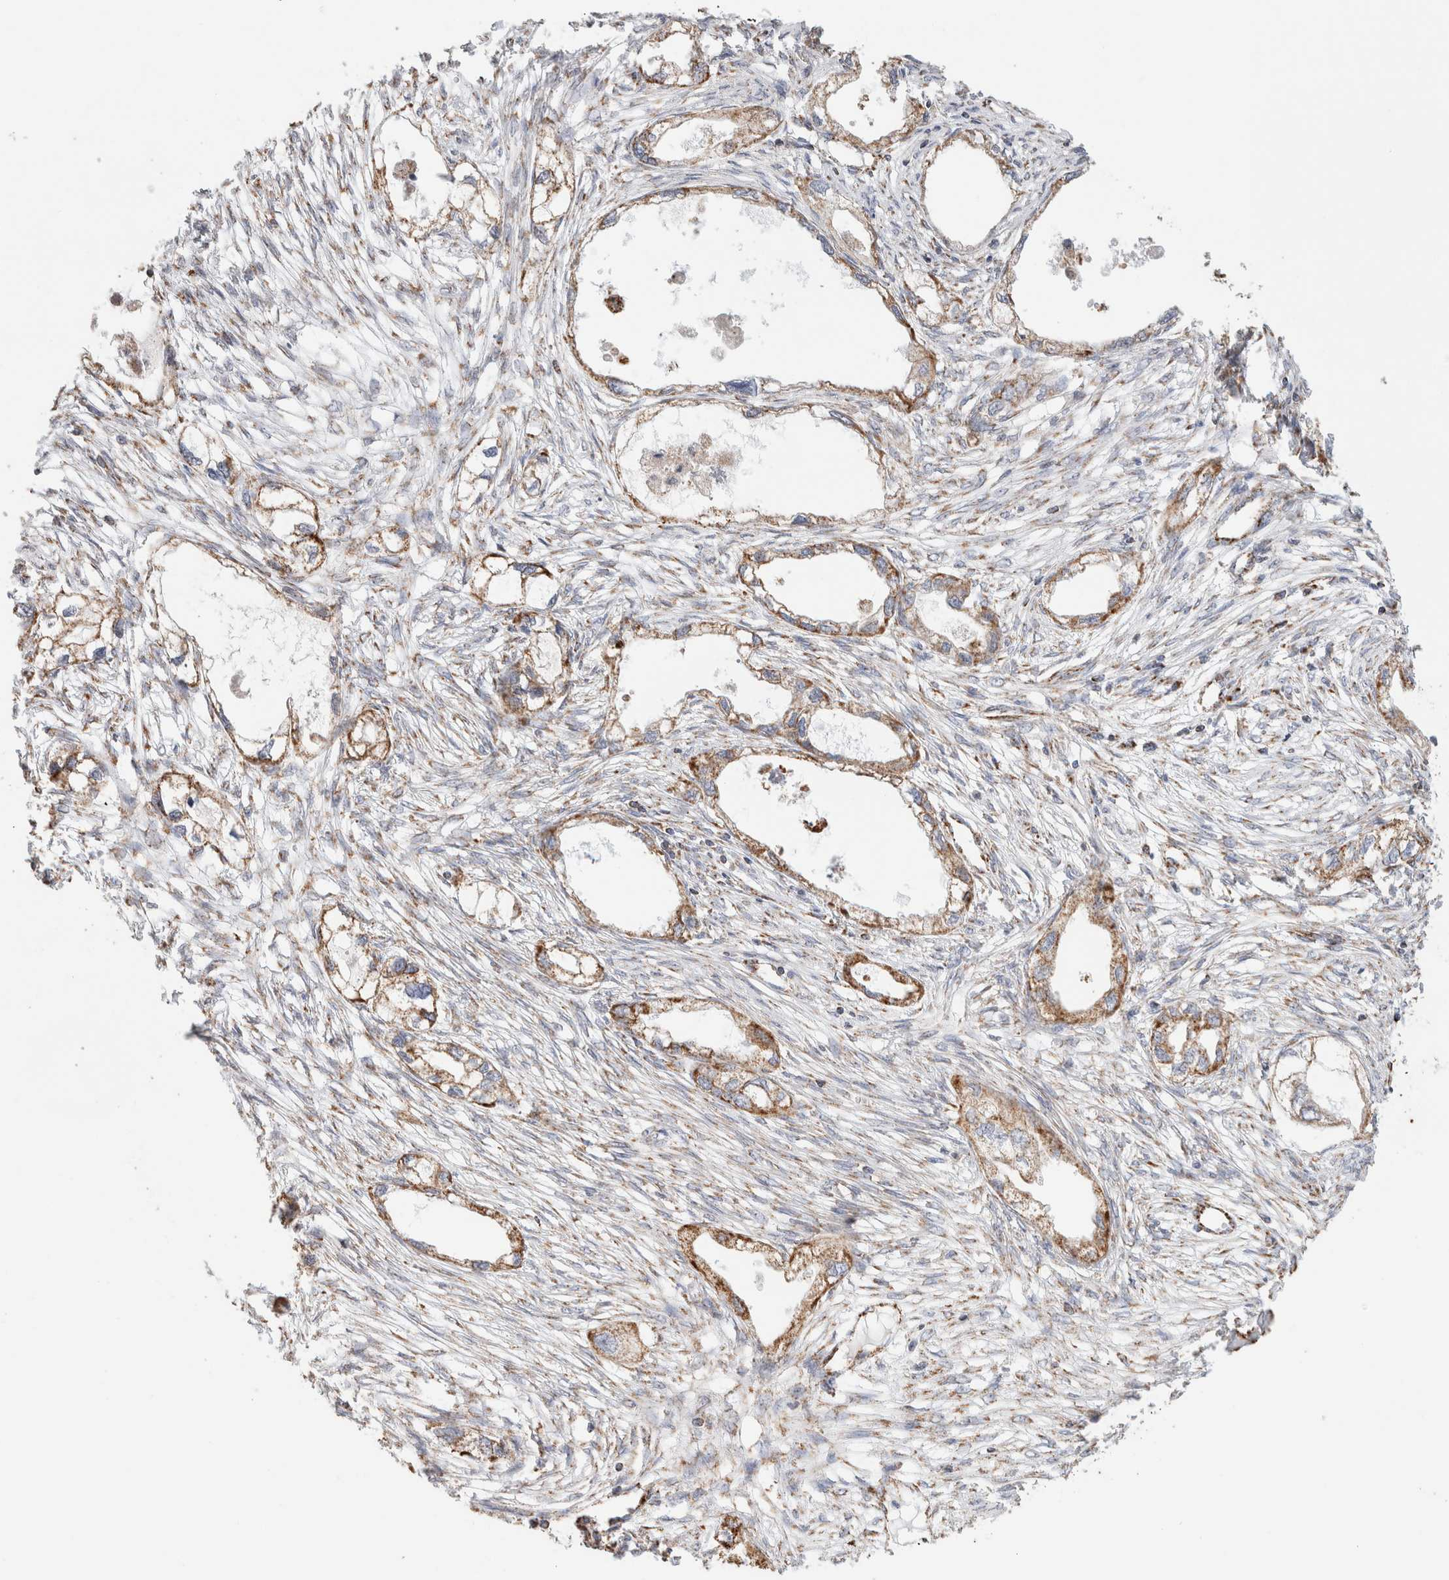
{"staining": {"intensity": "moderate", "quantity": ">75%", "location": "cytoplasmic/membranous"}, "tissue": "endometrial cancer", "cell_type": "Tumor cells", "image_type": "cancer", "snomed": [{"axis": "morphology", "description": "Adenocarcinoma, NOS"}, {"axis": "morphology", "description": "Adenocarcinoma, metastatic, NOS"}, {"axis": "topography", "description": "Adipose tissue"}, {"axis": "topography", "description": "Endometrium"}], "caption": "Protein expression analysis of human adenocarcinoma (endometrial) reveals moderate cytoplasmic/membranous staining in about >75% of tumor cells. (IHC, brightfield microscopy, high magnification).", "gene": "C1QBP", "patient": {"sex": "female", "age": 67}}